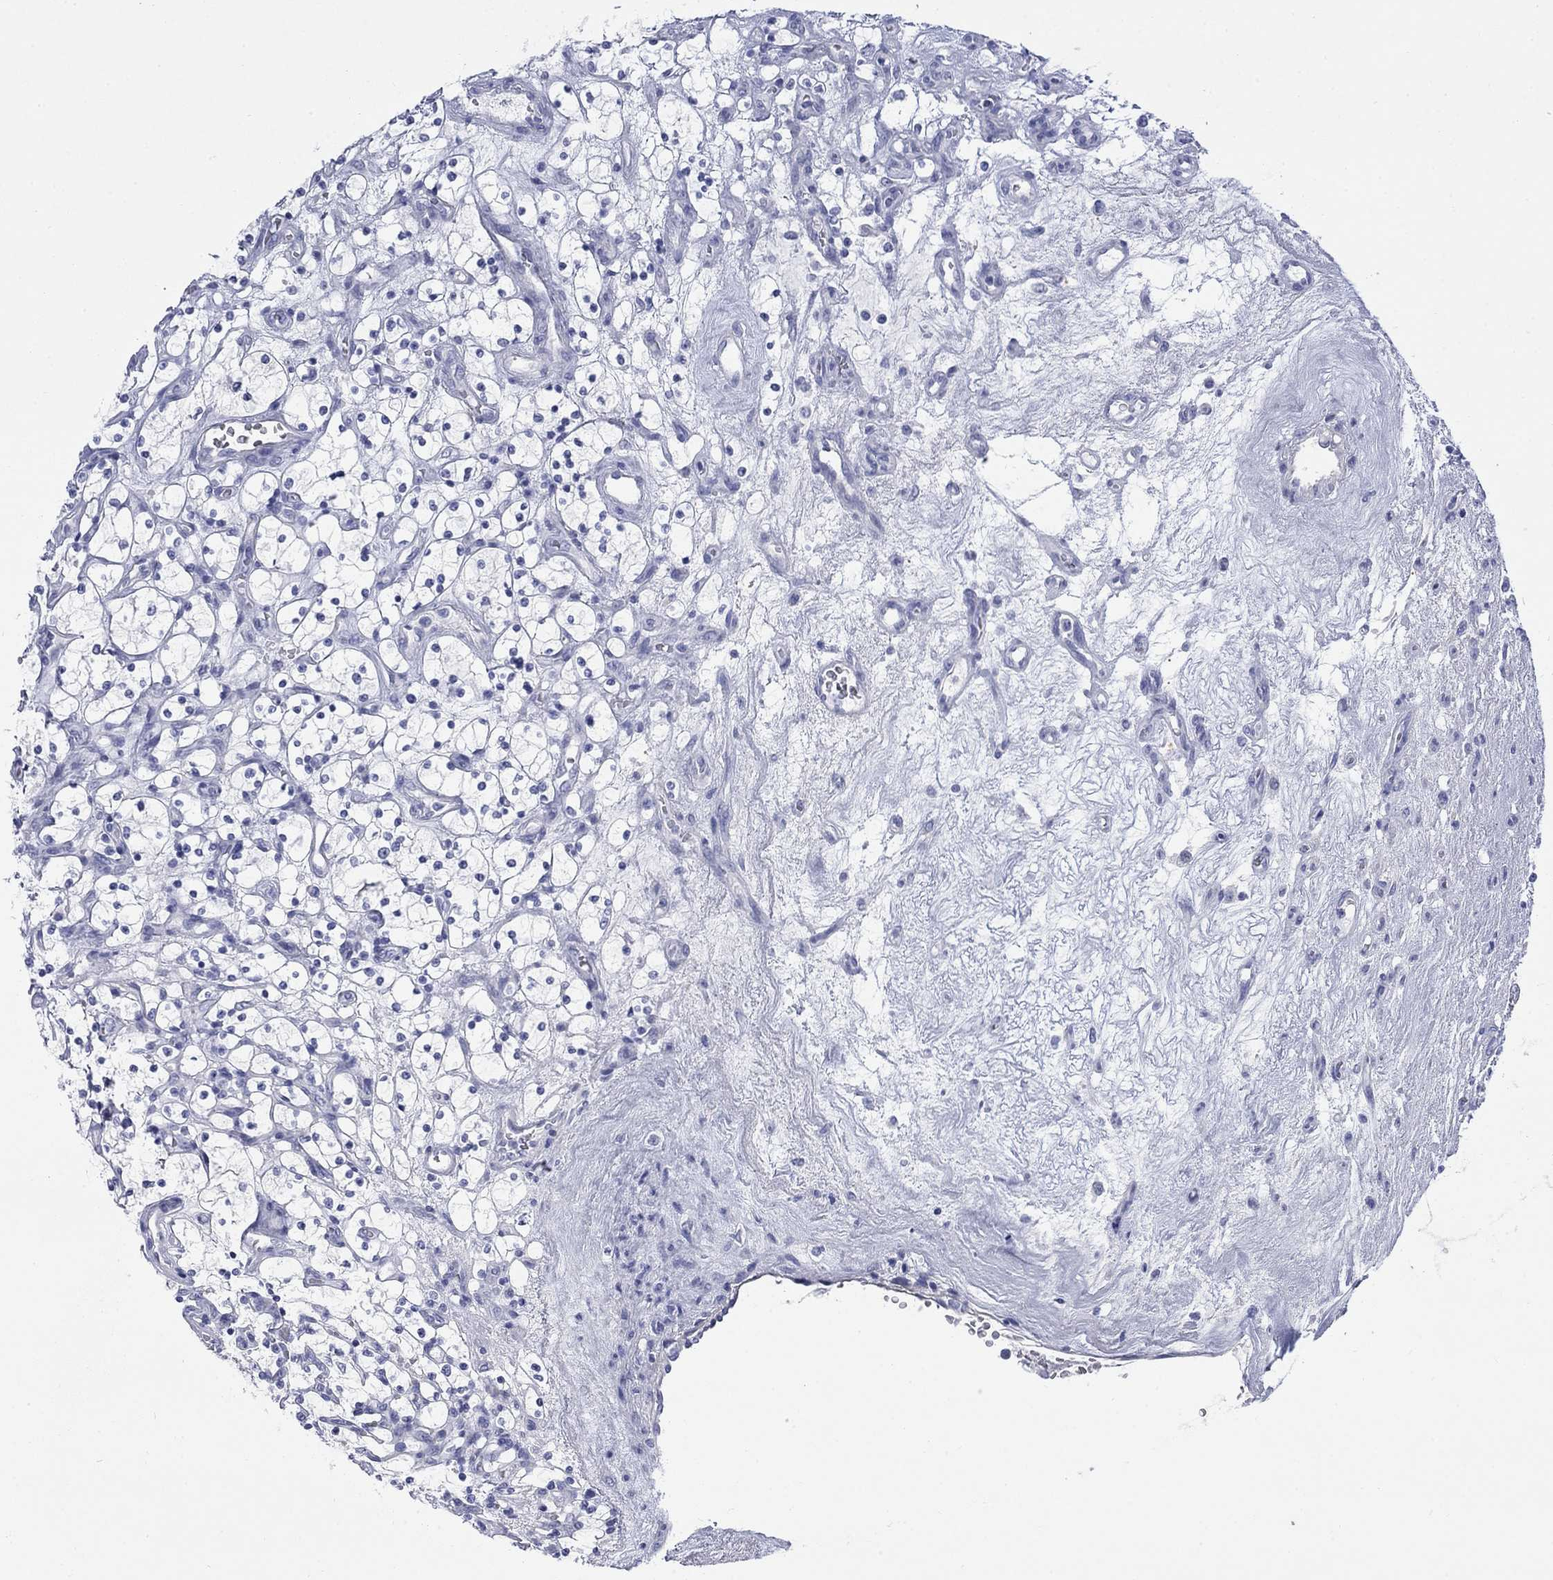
{"staining": {"intensity": "negative", "quantity": "none", "location": "none"}, "tissue": "renal cancer", "cell_type": "Tumor cells", "image_type": "cancer", "snomed": [{"axis": "morphology", "description": "Adenocarcinoma, NOS"}, {"axis": "topography", "description": "Kidney"}], "caption": "Micrograph shows no significant protein positivity in tumor cells of renal adenocarcinoma.", "gene": "IGF2BP3", "patient": {"sex": "female", "age": 69}}